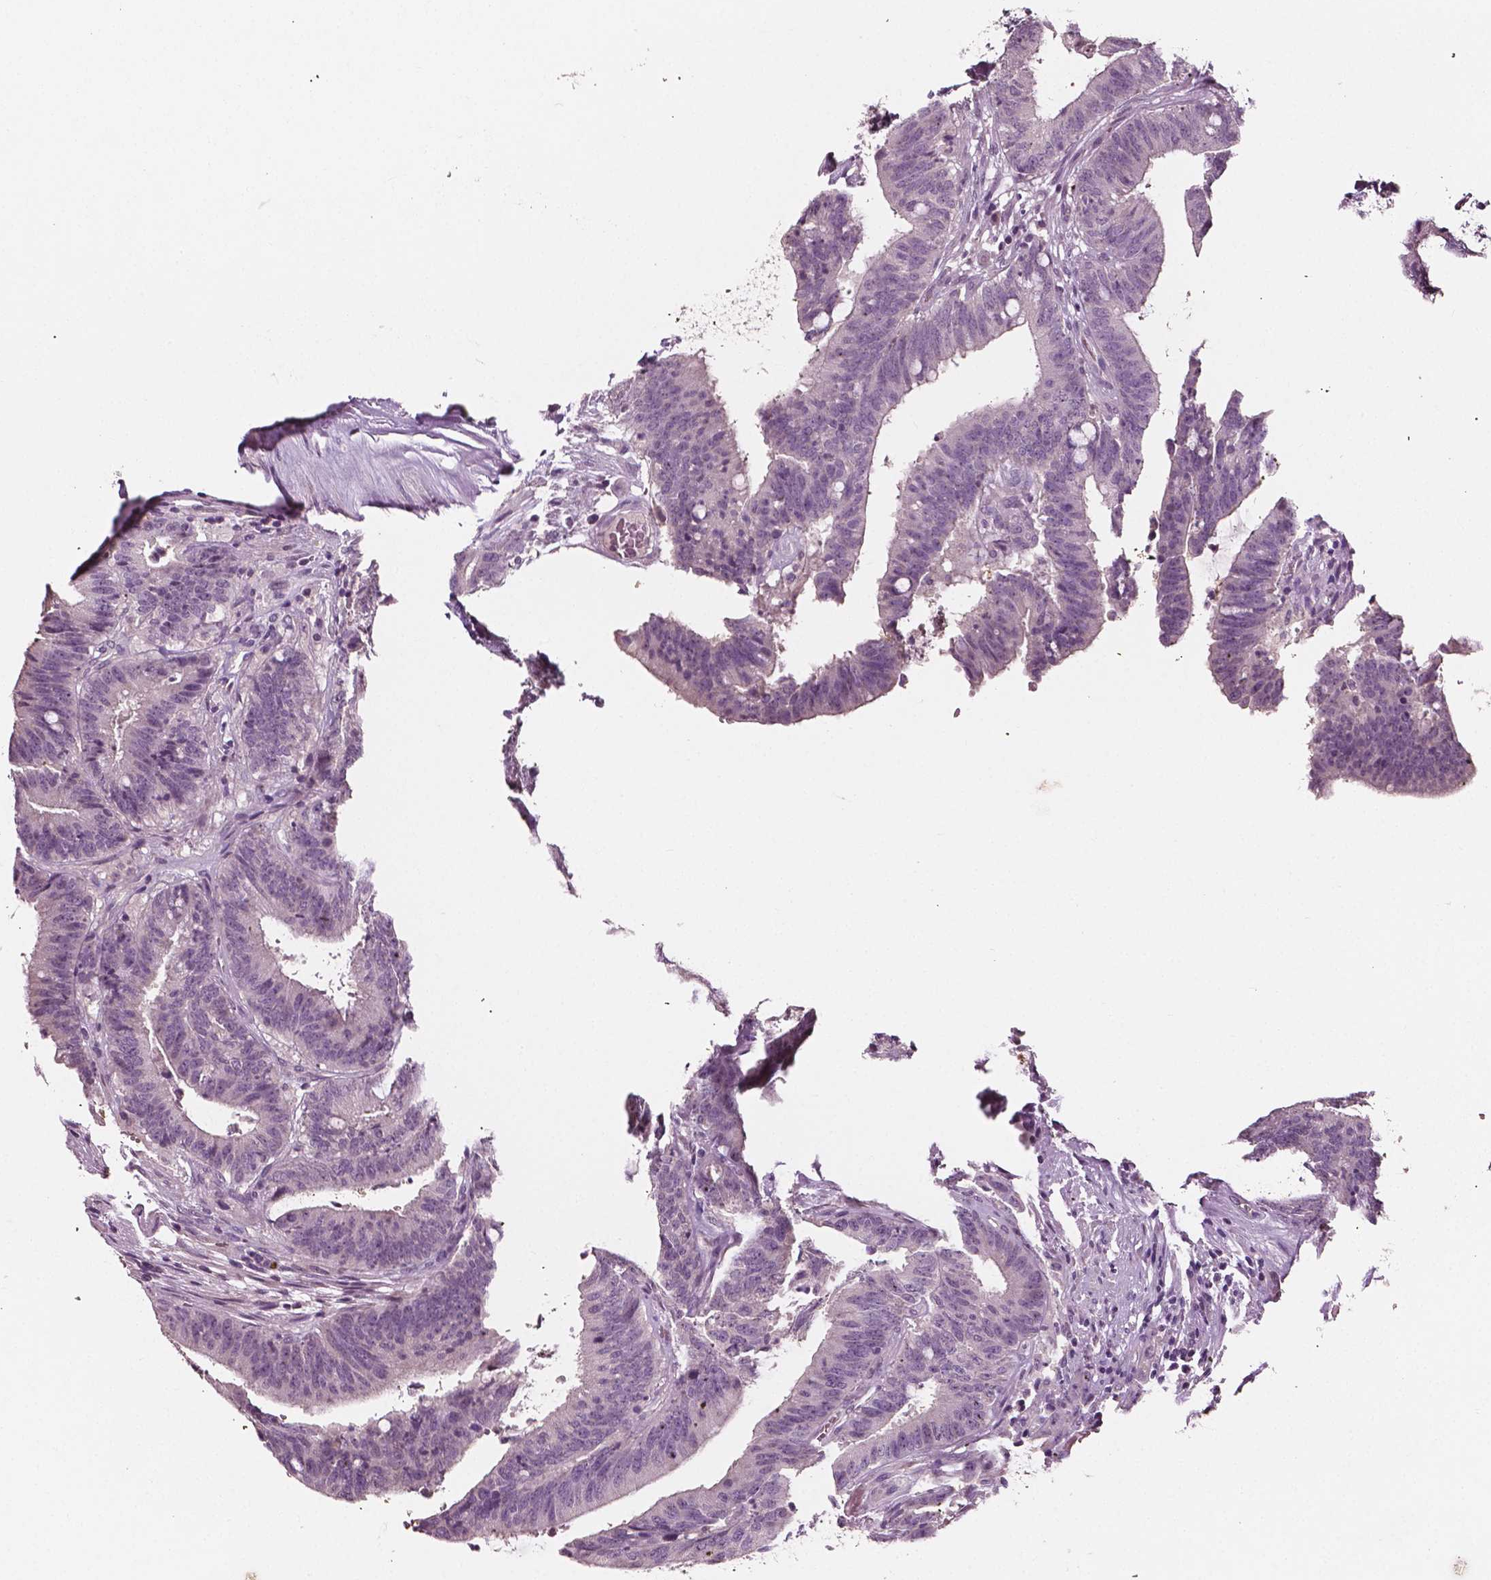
{"staining": {"intensity": "negative", "quantity": "none", "location": "none"}, "tissue": "colorectal cancer", "cell_type": "Tumor cells", "image_type": "cancer", "snomed": [{"axis": "morphology", "description": "Adenocarcinoma, NOS"}, {"axis": "topography", "description": "Colon"}], "caption": "Colorectal adenocarcinoma stained for a protein using immunohistochemistry reveals no positivity tumor cells.", "gene": "PLA2R1", "patient": {"sex": "female", "age": 43}}